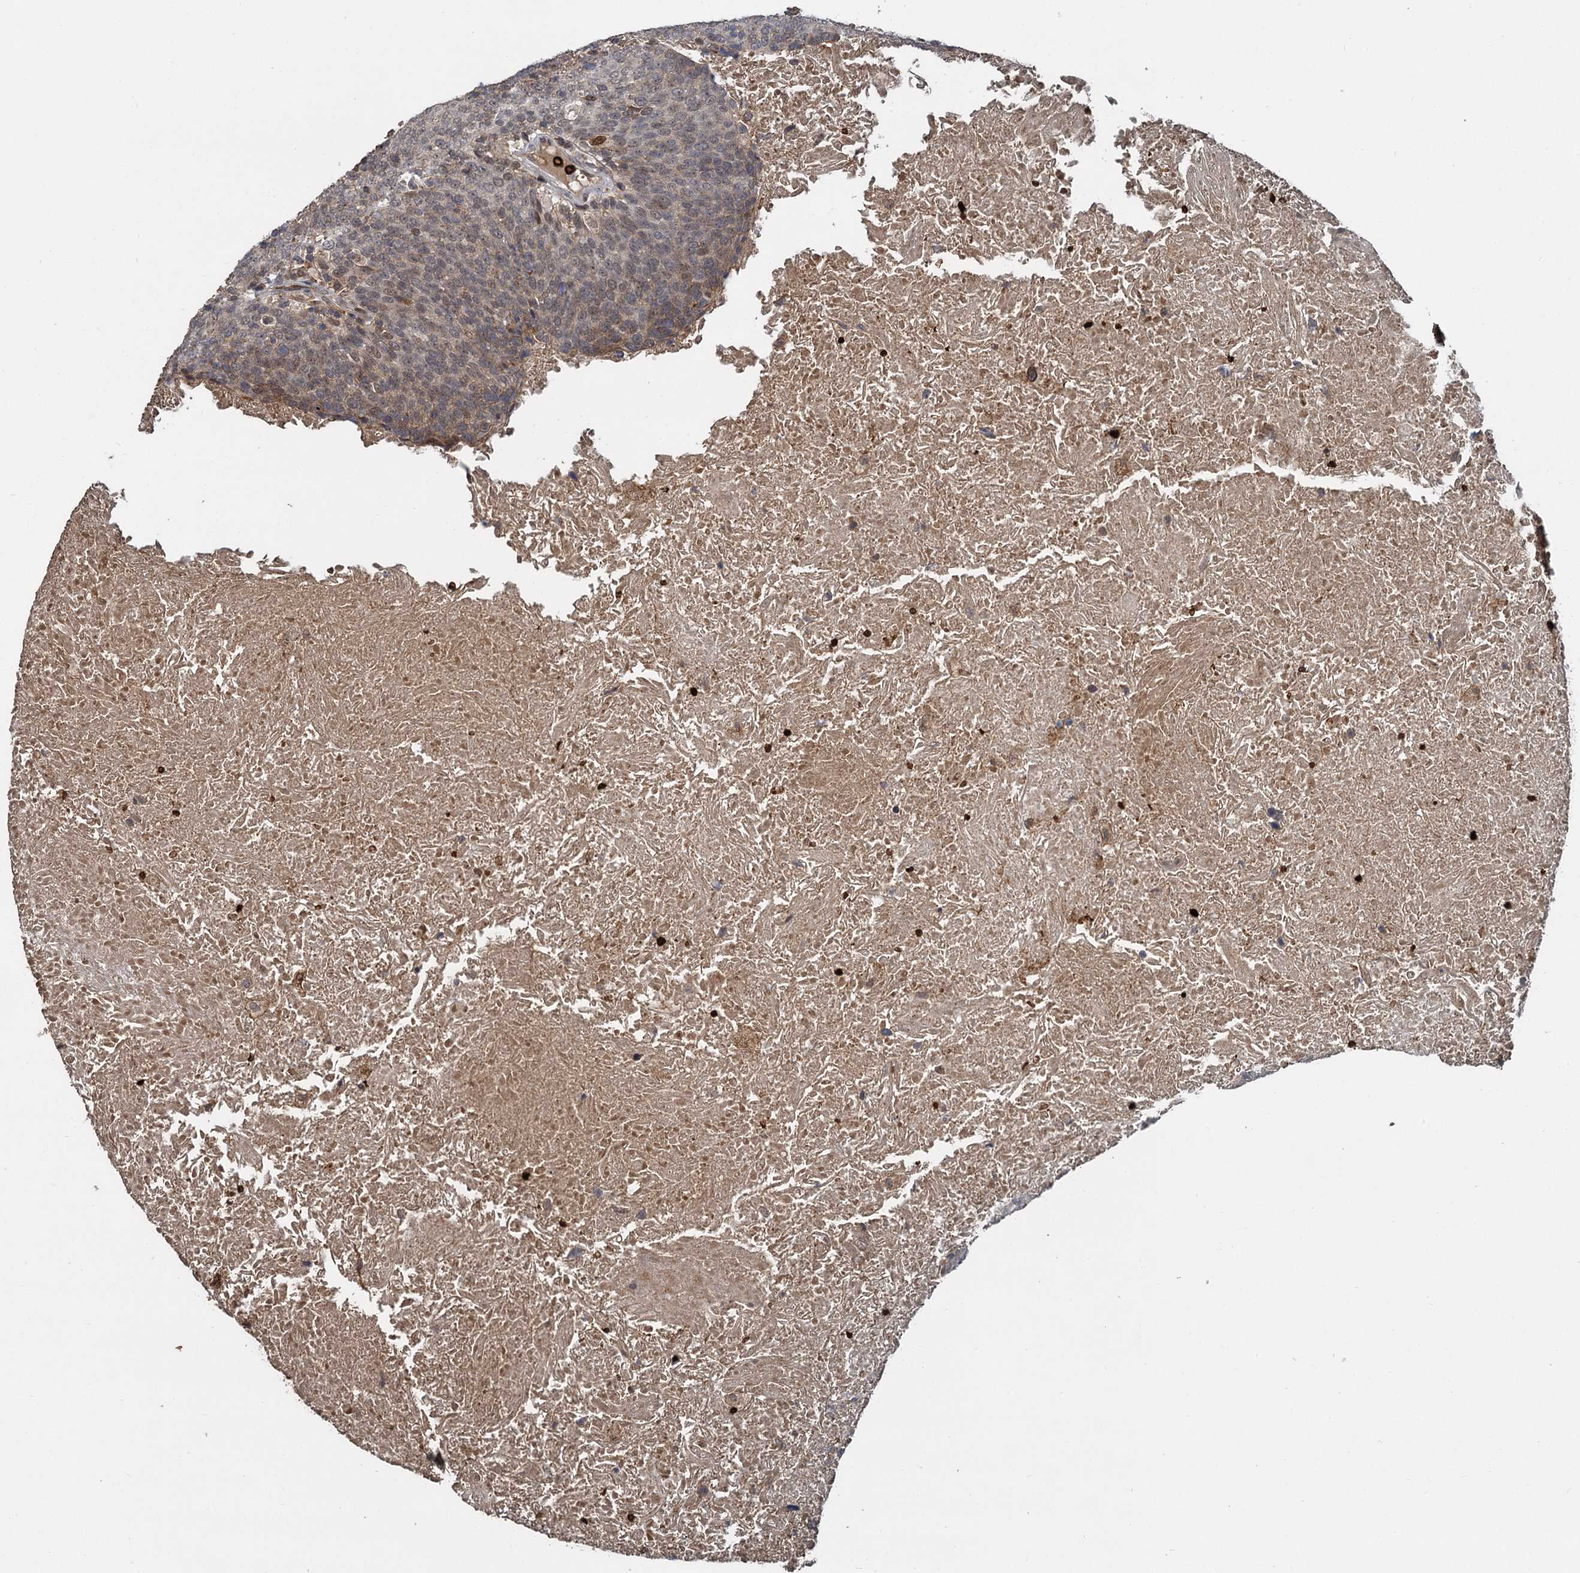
{"staining": {"intensity": "moderate", "quantity": "25%-75%", "location": "nuclear"}, "tissue": "head and neck cancer", "cell_type": "Tumor cells", "image_type": "cancer", "snomed": [{"axis": "morphology", "description": "Squamous cell carcinoma, NOS"}, {"axis": "morphology", "description": "Squamous cell carcinoma, metastatic, NOS"}, {"axis": "topography", "description": "Lymph node"}, {"axis": "topography", "description": "Head-Neck"}], "caption": "Human metastatic squamous cell carcinoma (head and neck) stained for a protein (brown) shows moderate nuclear positive staining in approximately 25%-75% of tumor cells.", "gene": "FANCI", "patient": {"sex": "male", "age": 62}}